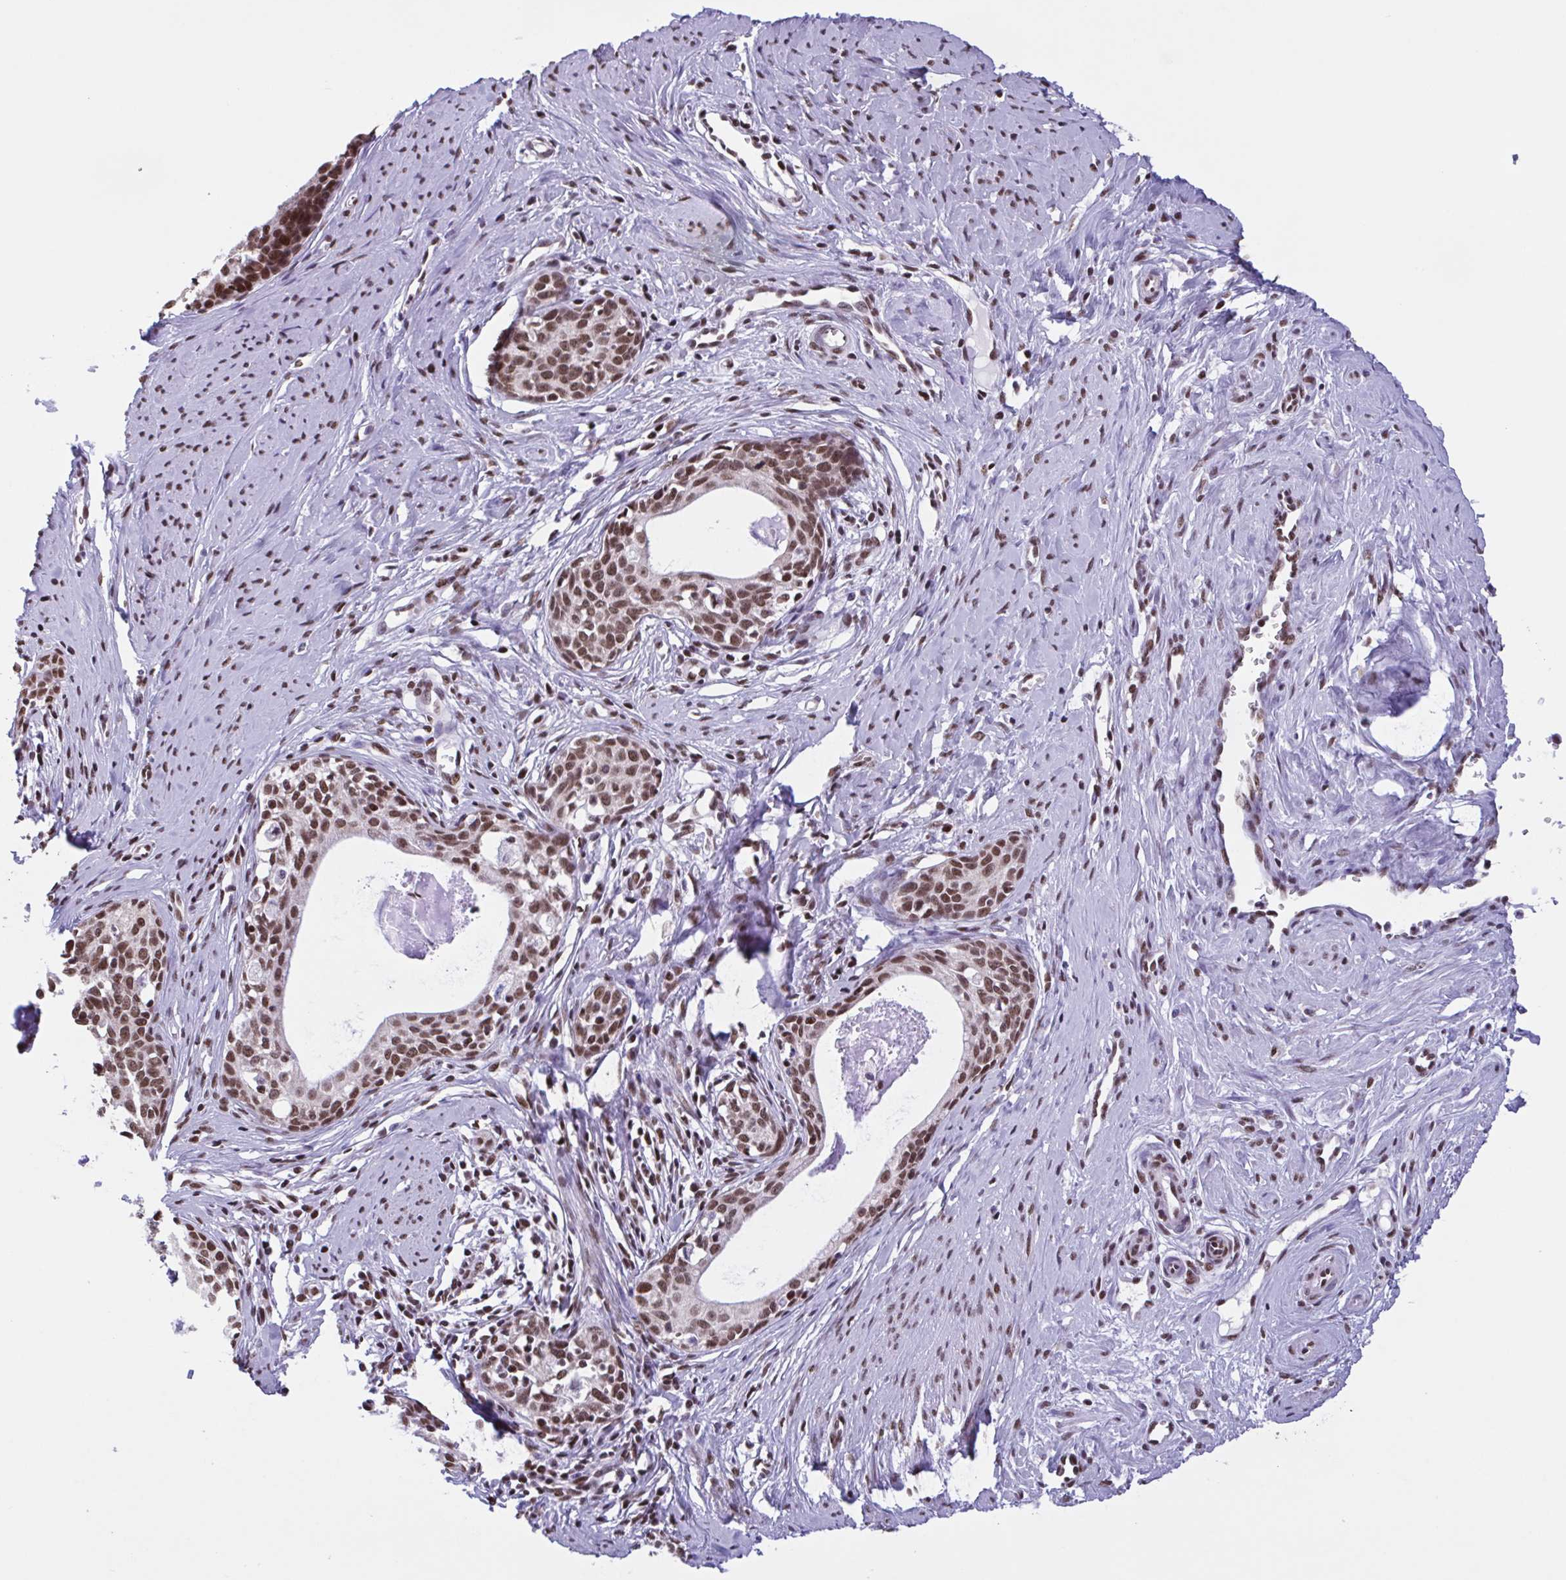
{"staining": {"intensity": "moderate", "quantity": ">75%", "location": "nuclear"}, "tissue": "cervical cancer", "cell_type": "Tumor cells", "image_type": "cancer", "snomed": [{"axis": "morphology", "description": "Squamous cell carcinoma, NOS"}, {"axis": "morphology", "description": "Adenocarcinoma, NOS"}, {"axis": "topography", "description": "Cervix"}], "caption": "DAB immunohistochemical staining of human cervical cancer demonstrates moderate nuclear protein staining in about >75% of tumor cells.", "gene": "TIMM21", "patient": {"sex": "female", "age": 52}}